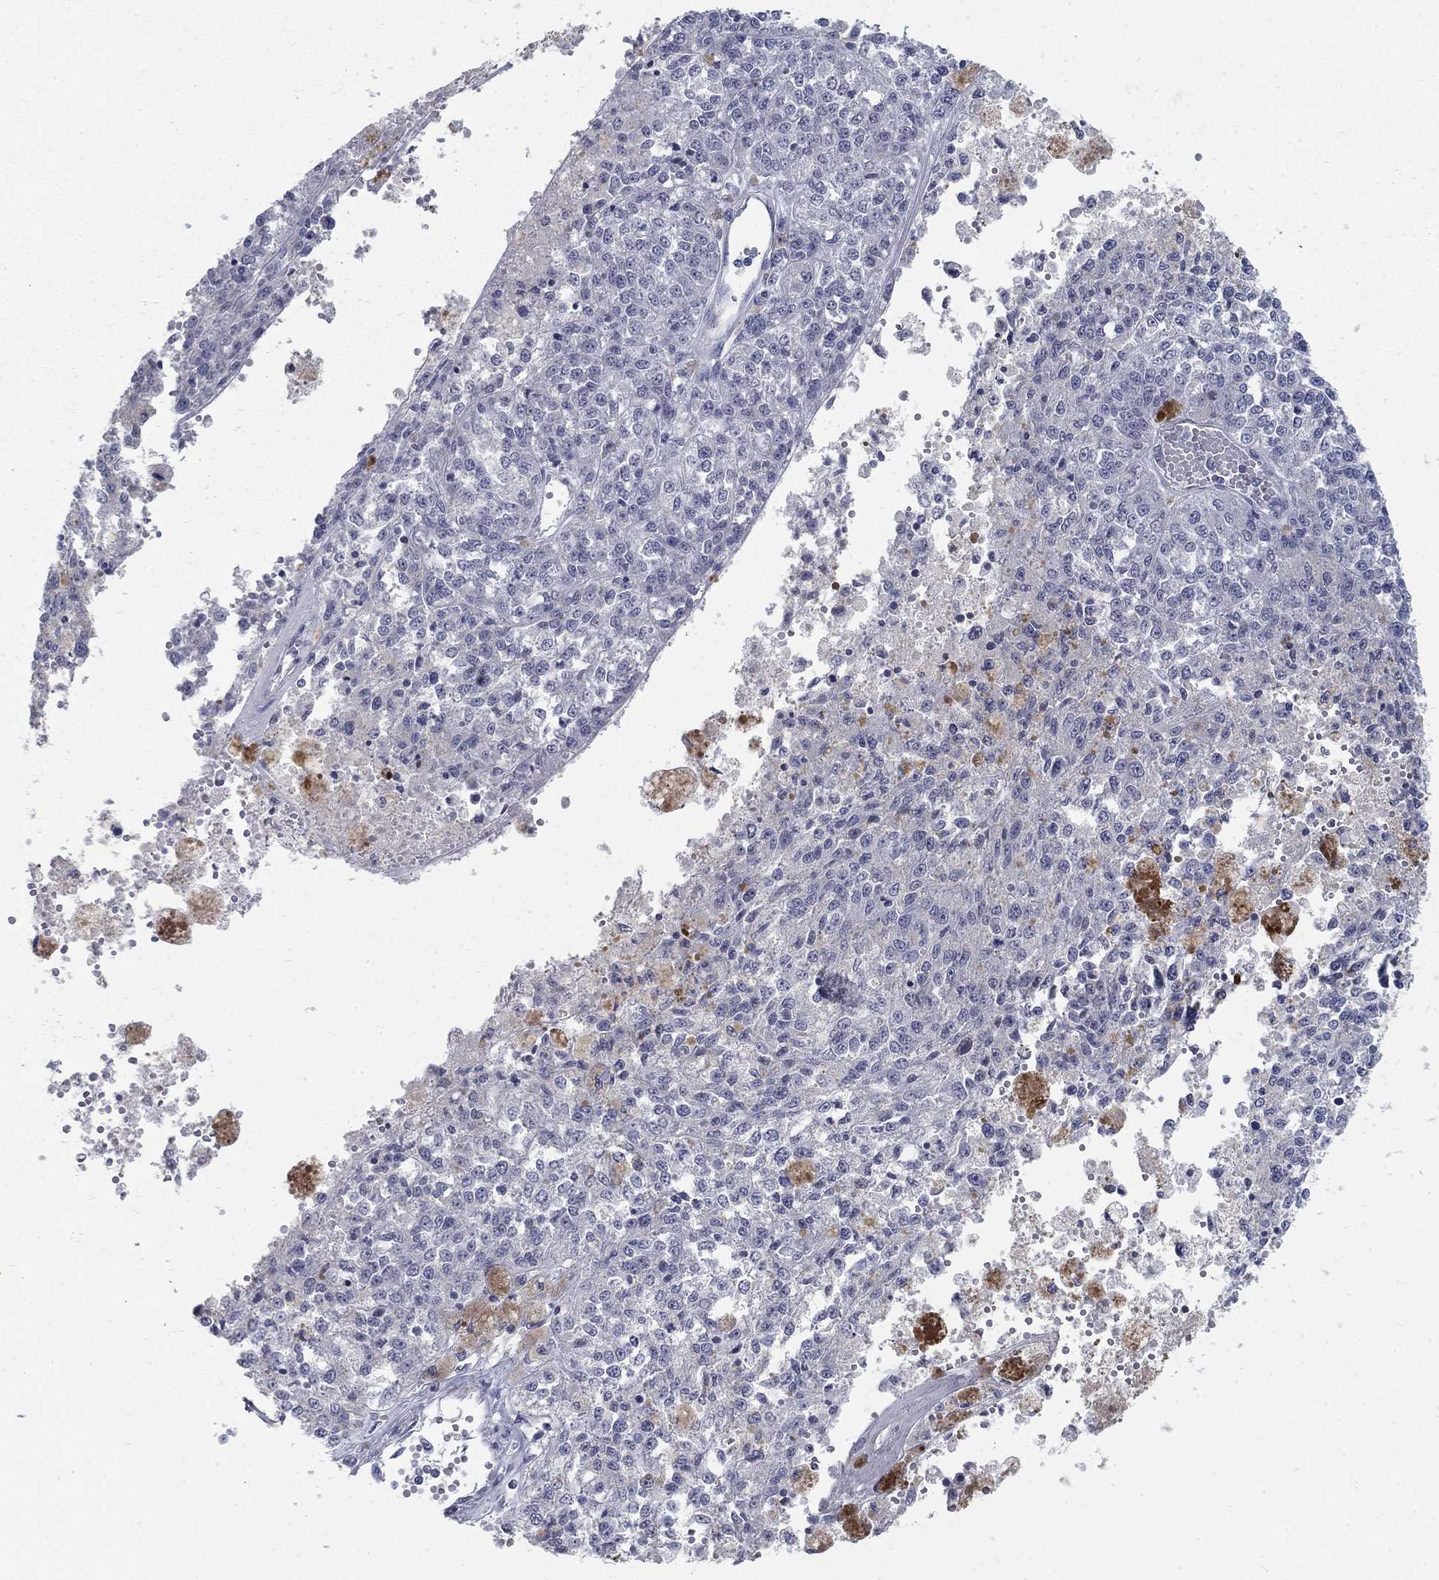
{"staining": {"intensity": "negative", "quantity": "none", "location": "none"}, "tissue": "melanoma", "cell_type": "Tumor cells", "image_type": "cancer", "snomed": [{"axis": "morphology", "description": "Malignant melanoma, Metastatic site"}, {"axis": "topography", "description": "Lymph node"}], "caption": "A high-resolution histopathology image shows immunohistochemistry (IHC) staining of malignant melanoma (metastatic site), which shows no significant positivity in tumor cells. (DAB (3,3'-diaminobenzidine) immunohistochemistry (IHC) with hematoxylin counter stain).", "gene": "GCFC2", "patient": {"sex": "female", "age": 64}}